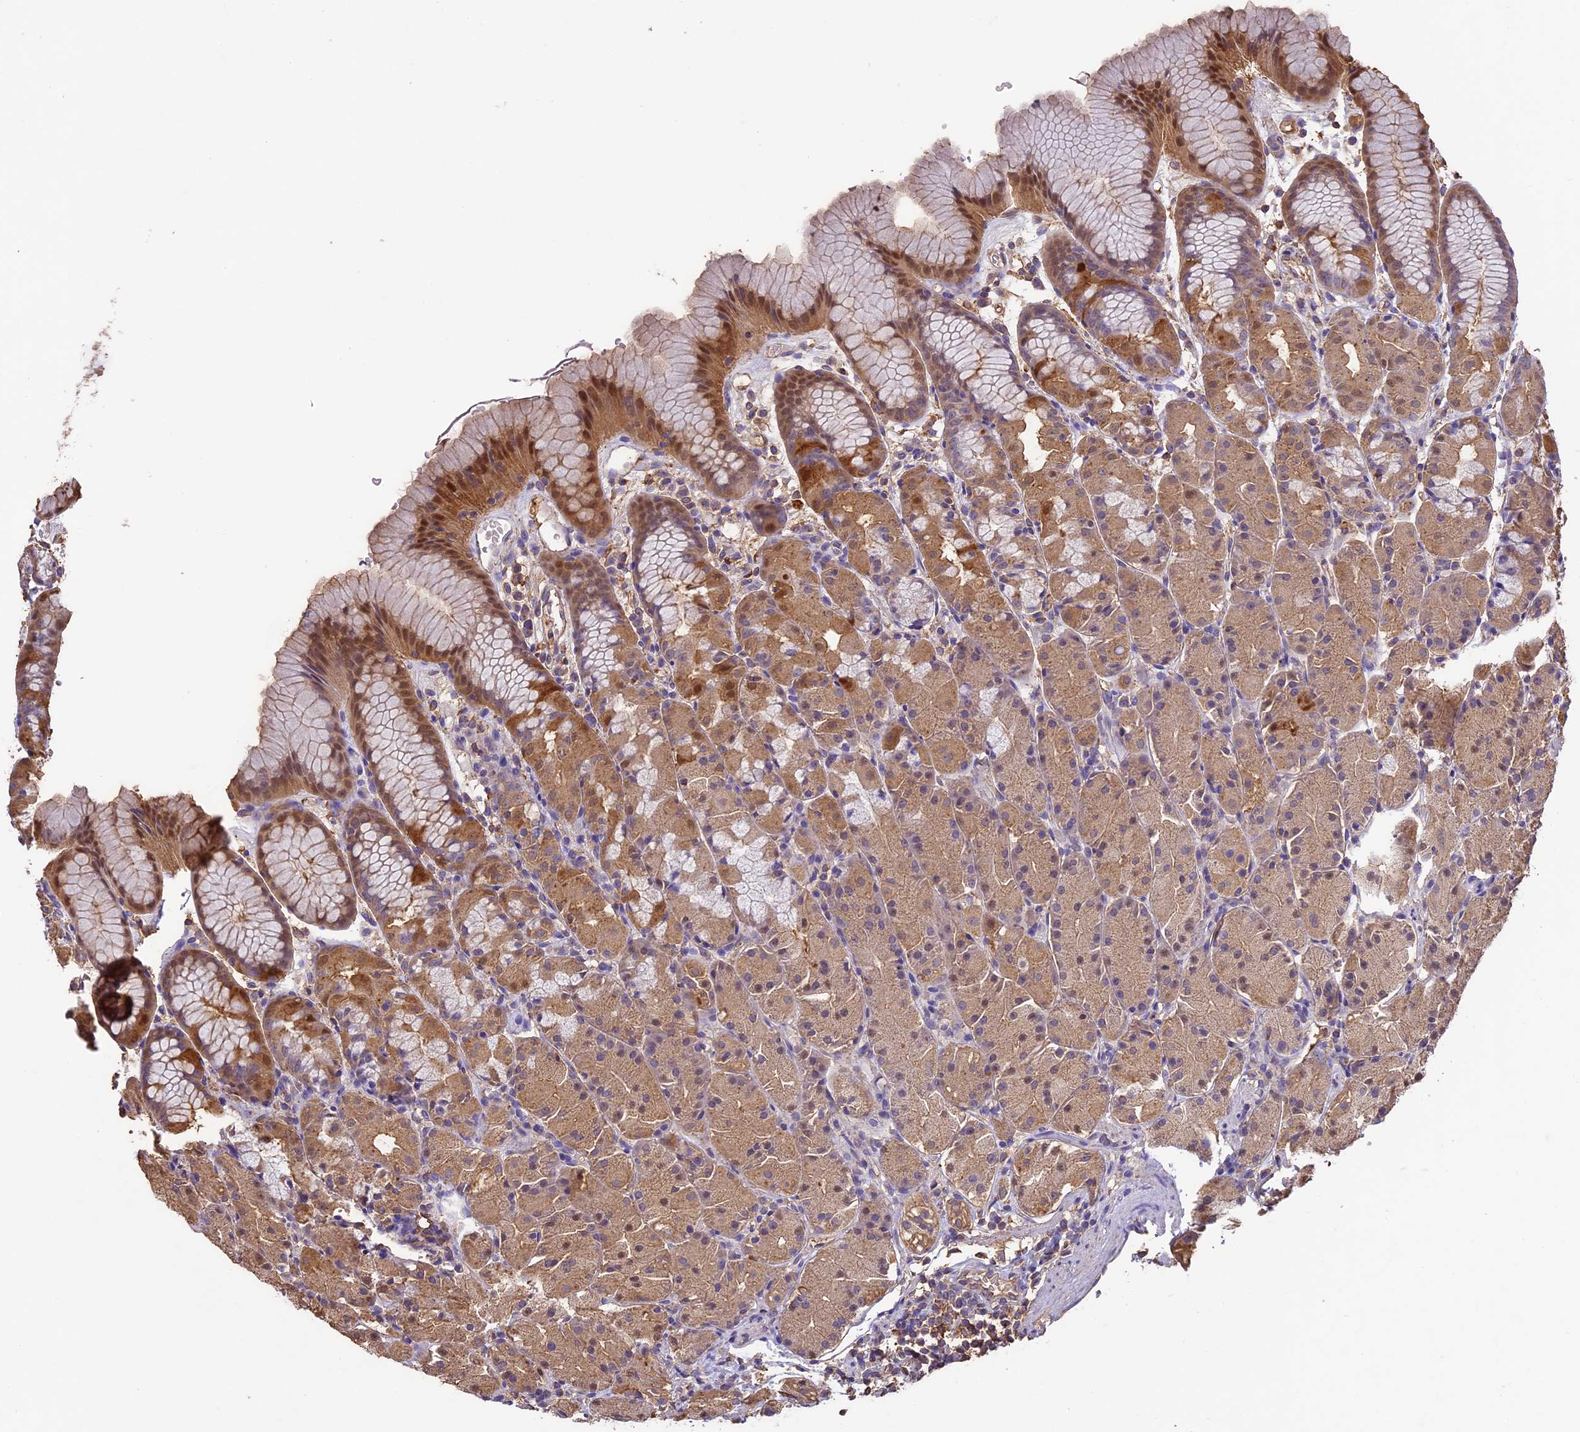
{"staining": {"intensity": "moderate", "quantity": "25%-75%", "location": "cytoplasmic/membranous,nuclear"}, "tissue": "stomach", "cell_type": "Glandular cells", "image_type": "normal", "snomed": [{"axis": "morphology", "description": "Normal tissue, NOS"}, {"axis": "topography", "description": "Stomach, upper"}], "caption": "Brown immunohistochemical staining in unremarkable stomach exhibits moderate cytoplasmic/membranous,nuclear staining in approximately 25%-75% of glandular cells. The staining was performed using DAB (3,3'-diaminobenzidine) to visualize the protein expression in brown, while the nuclei were stained in blue with hematoxylin (Magnification: 20x).", "gene": "ARHGAP19", "patient": {"sex": "male", "age": 47}}